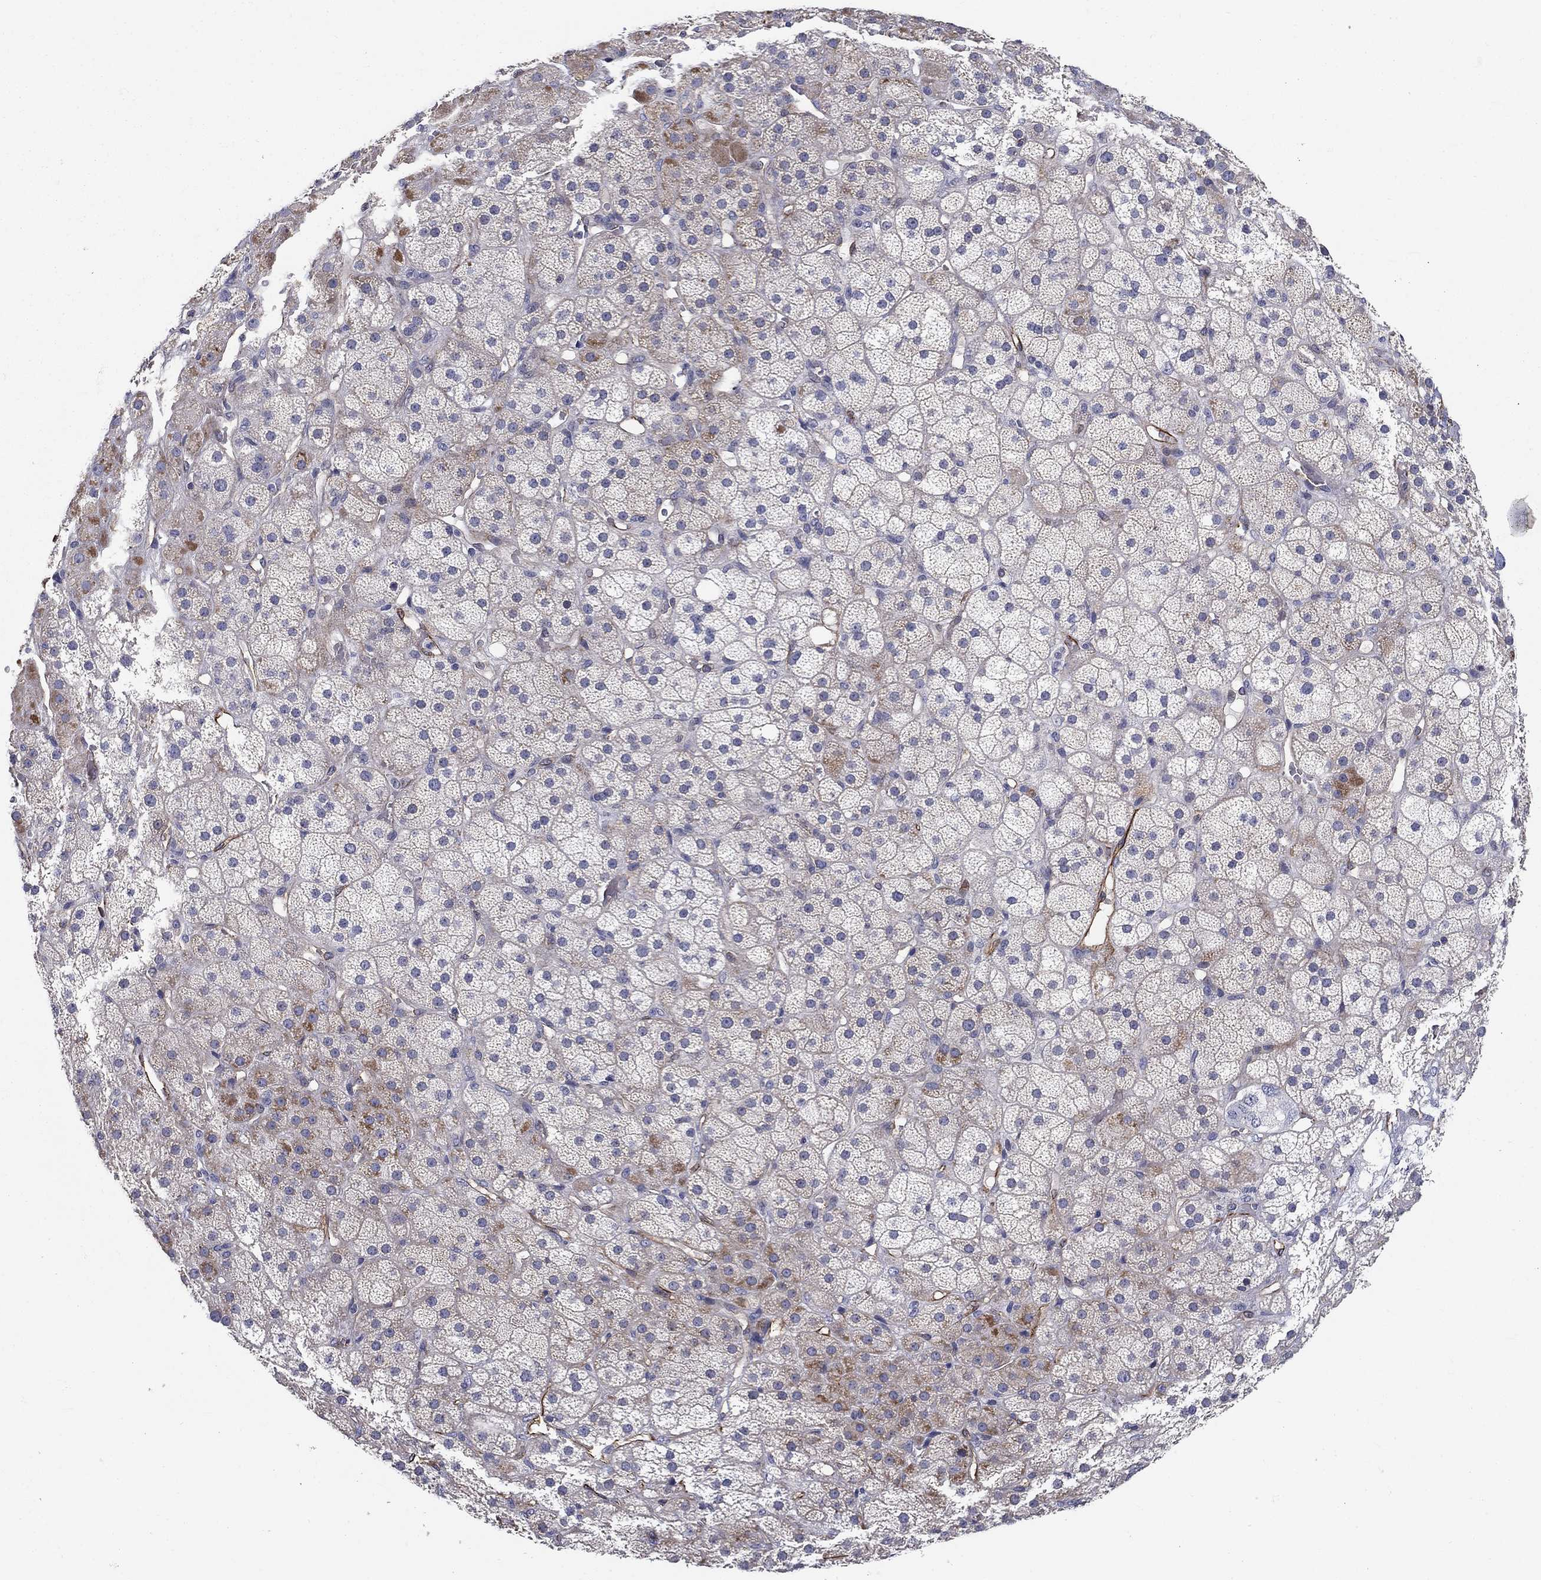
{"staining": {"intensity": "strong", "quantity": "<25%", "location": "cytoplasmic/membranous"}, "tissue": "adrenal gland", "cell_type": "Glandular cells", "image_type": "normal", "snomed": [{"axis": "morphology", "description": "Normal tissue, NOS"}, {"axis": "topography", "description": "Adrenal gland"}], "caption": "A medium amount of strong cytoplasmic/membranous expression is identified in approximately <25% of glandular cells in unremarkable adrenal gland.", "gene": "SYNC", "patient": {"sex": "male", "age": 57}}